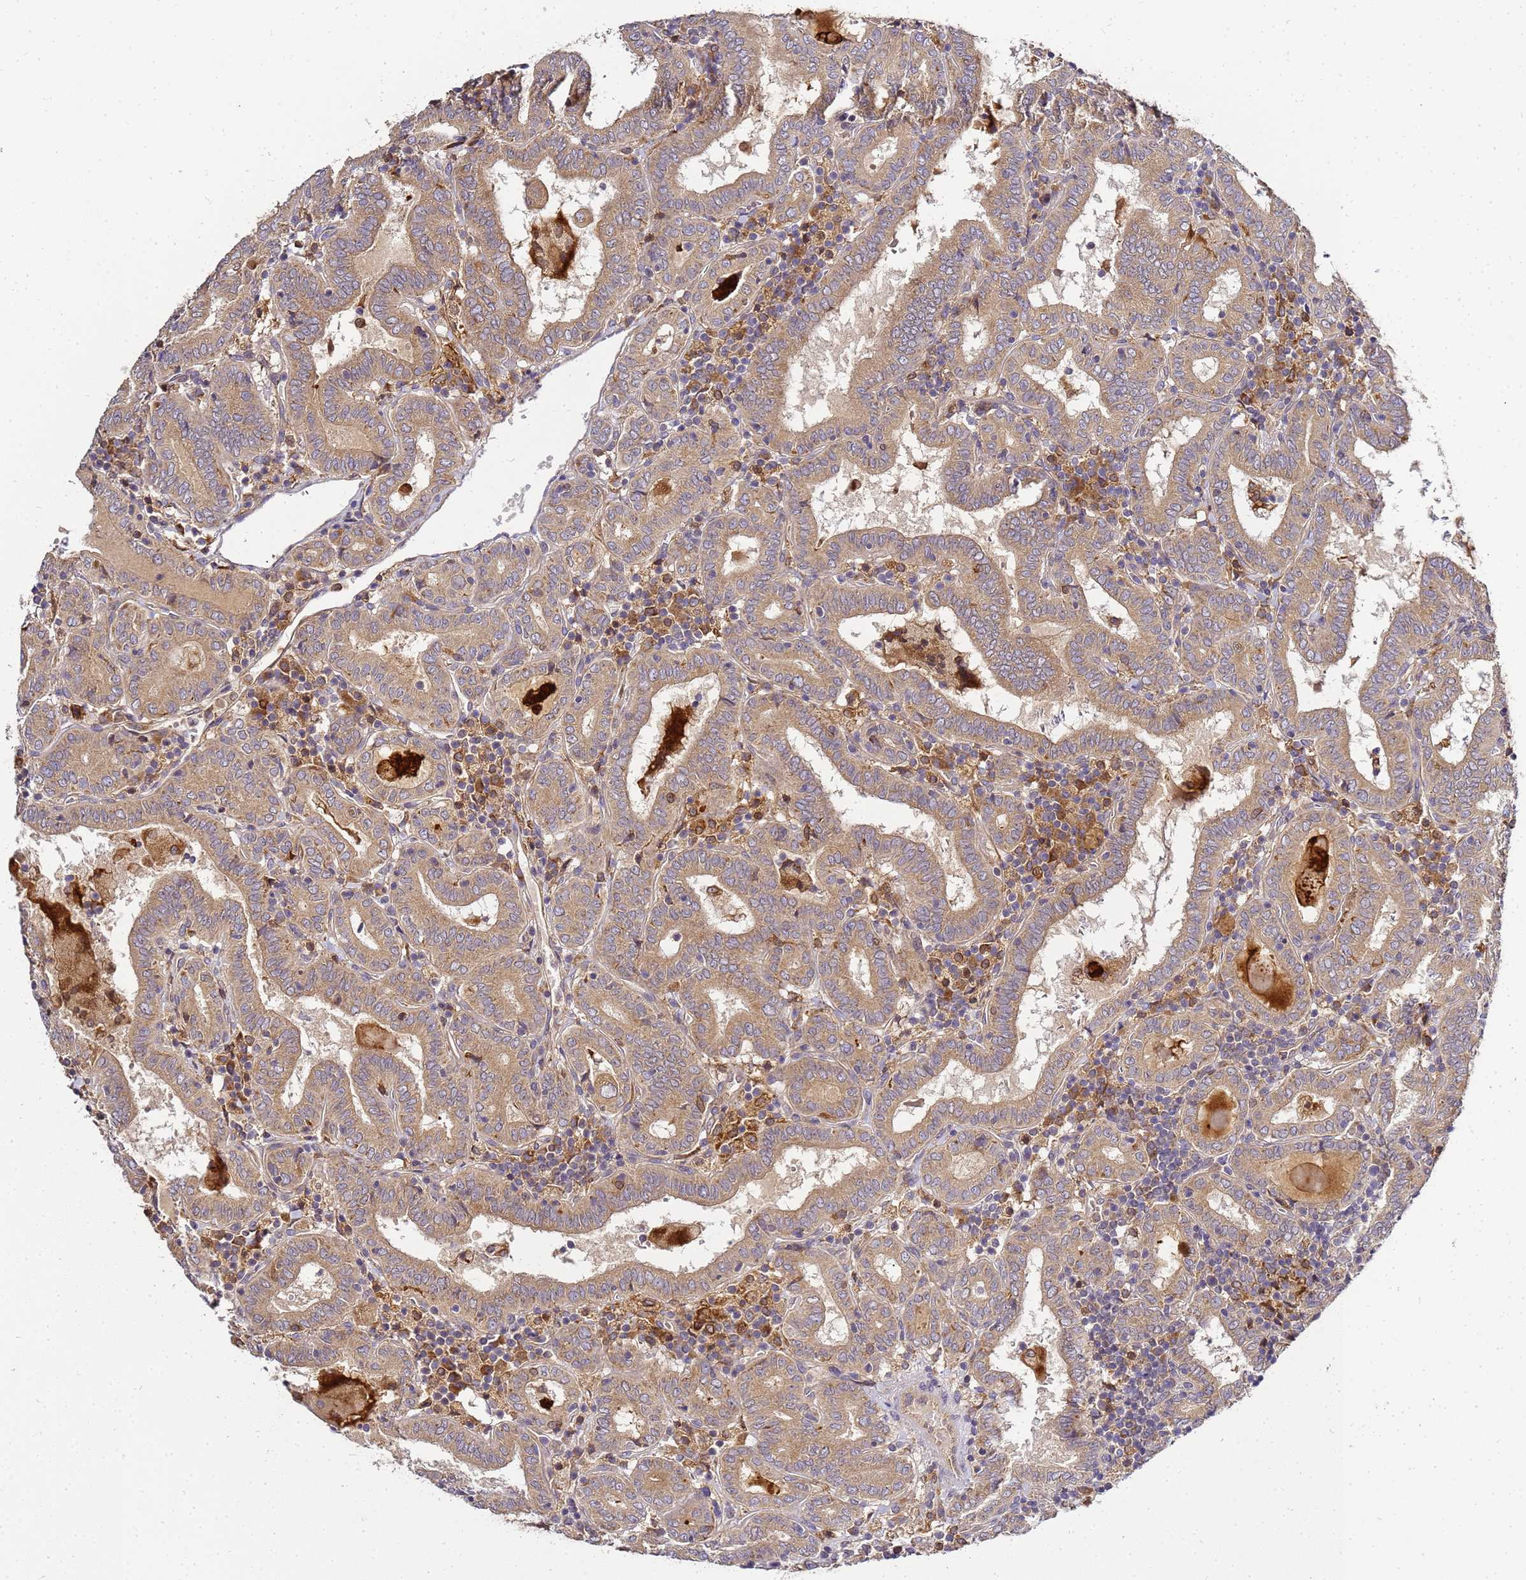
{"staining": {"intensity": "moderate", "quantity": ">75%", "location": "cytoplasmic/membranous"}, "tissue": "thyroid cancer", "cell_type": "Tumor cells", "image_type": "cancer", "snomed": [{"axis": "morphology", "description": "Papillary adenocarcinoma, NOS"}, {"axis": "topography", "description": "Thyroid gland"}], "caption": "Brown immunohistochemical staining in thyroid papillary adenocarcinoma demonstrates moderate cytoplasmic/membranous positivity in approximately >75% of tumor cells.", "gene": "ADPGK", "patient": {"sex": "female", "age": 72}}